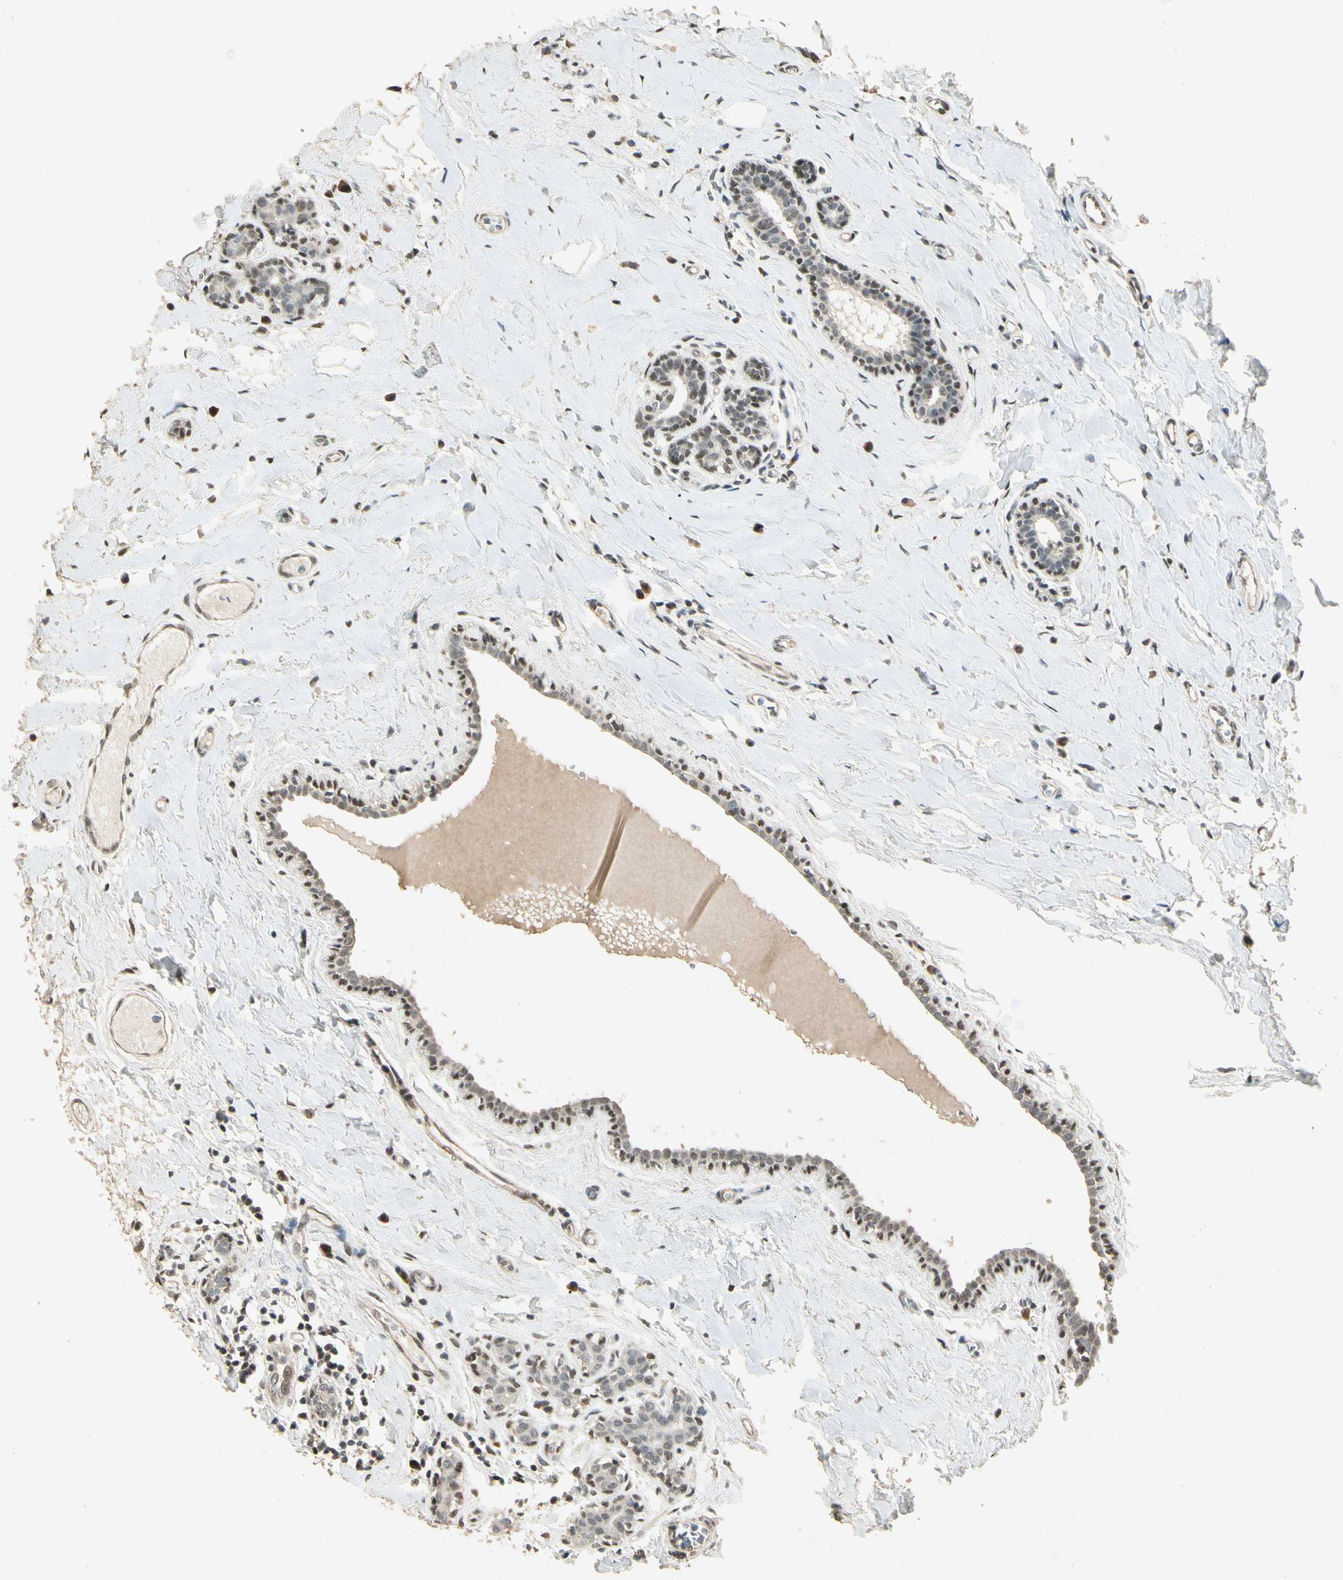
{"staining": {"intensity": "moderate", "quantity": ">75%", "location": "cytoplasmic/membranous,nuclear"}, "tissue": "breast cancer", "cell_type": "Tumor cells", "image_type": "cancer", "snomed": [{"axis": "morphology", "description": "Normal tissue, NOS"}, {"axis": "morphology", "description": "Duct carcinoma"}, {"axis": "topography", "description": "Breast"}], "caption": "Protein staining displays moderate cytoplasmic/membranous and nuclear staining in approximately >75% of tumor cells in intraductal carcinoma (breast).", "gene": "ZBTB4", "patient": {"sex": "female", "age": 40}}